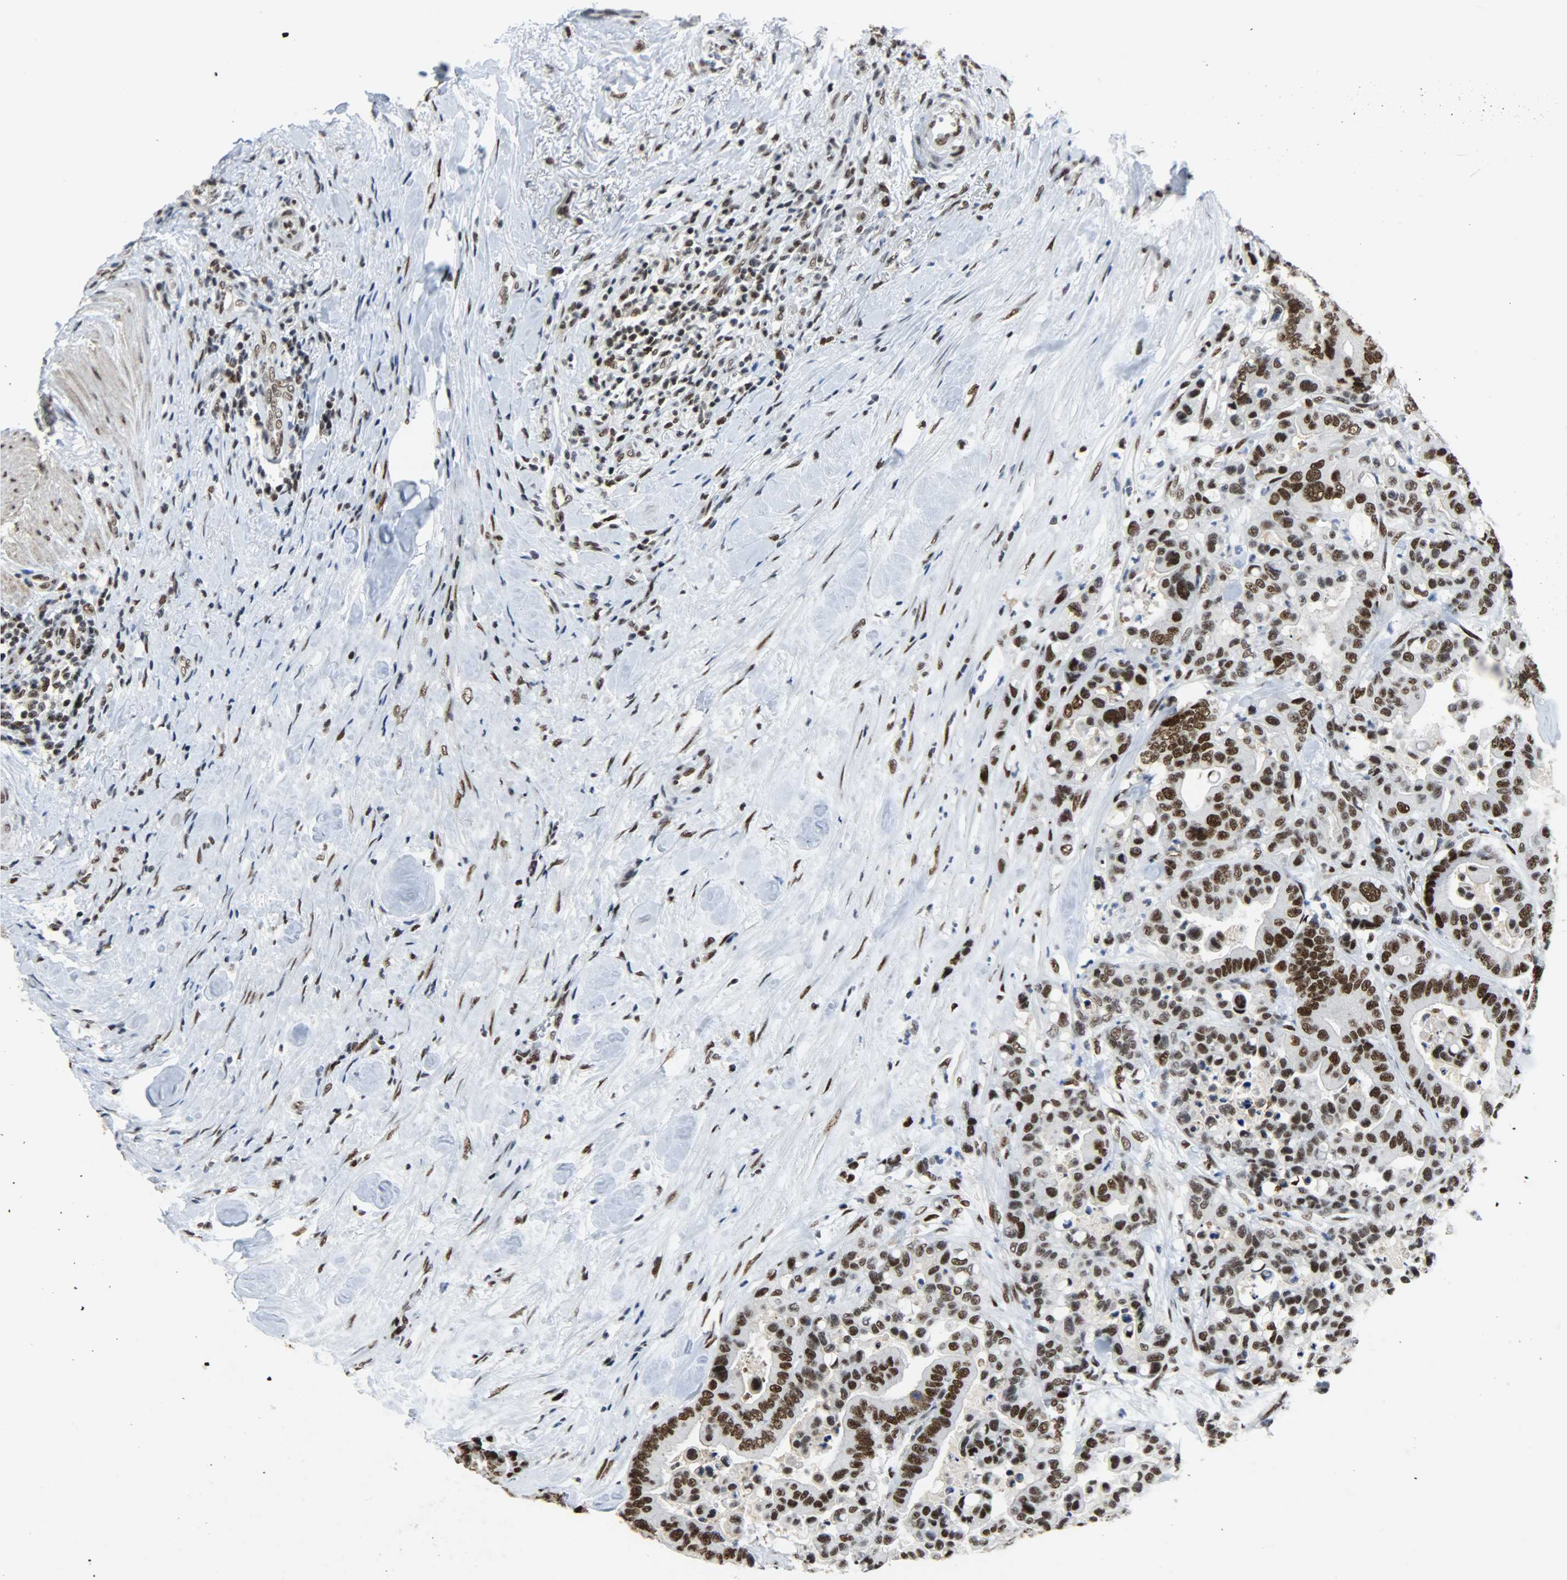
{"staining": {"intensity": "strong", "quantity": ">75%", "location": "nuclear"}, "tissue": "colorectal cancer", "cell_type": "Tumor cells", "image_type": "cancer", "snomed": [{"axis": "morphology", "description": "Adenocarcinoma, NOS"}, {"axis": "topography", "description": "Colon"}], "caption": "A brown stain shows strong nuclear expression of a protein in human colorectal adenocarcinoma tumor cells.", "gene": "SSB", "patient": {"sex": "male", "age": 82}}